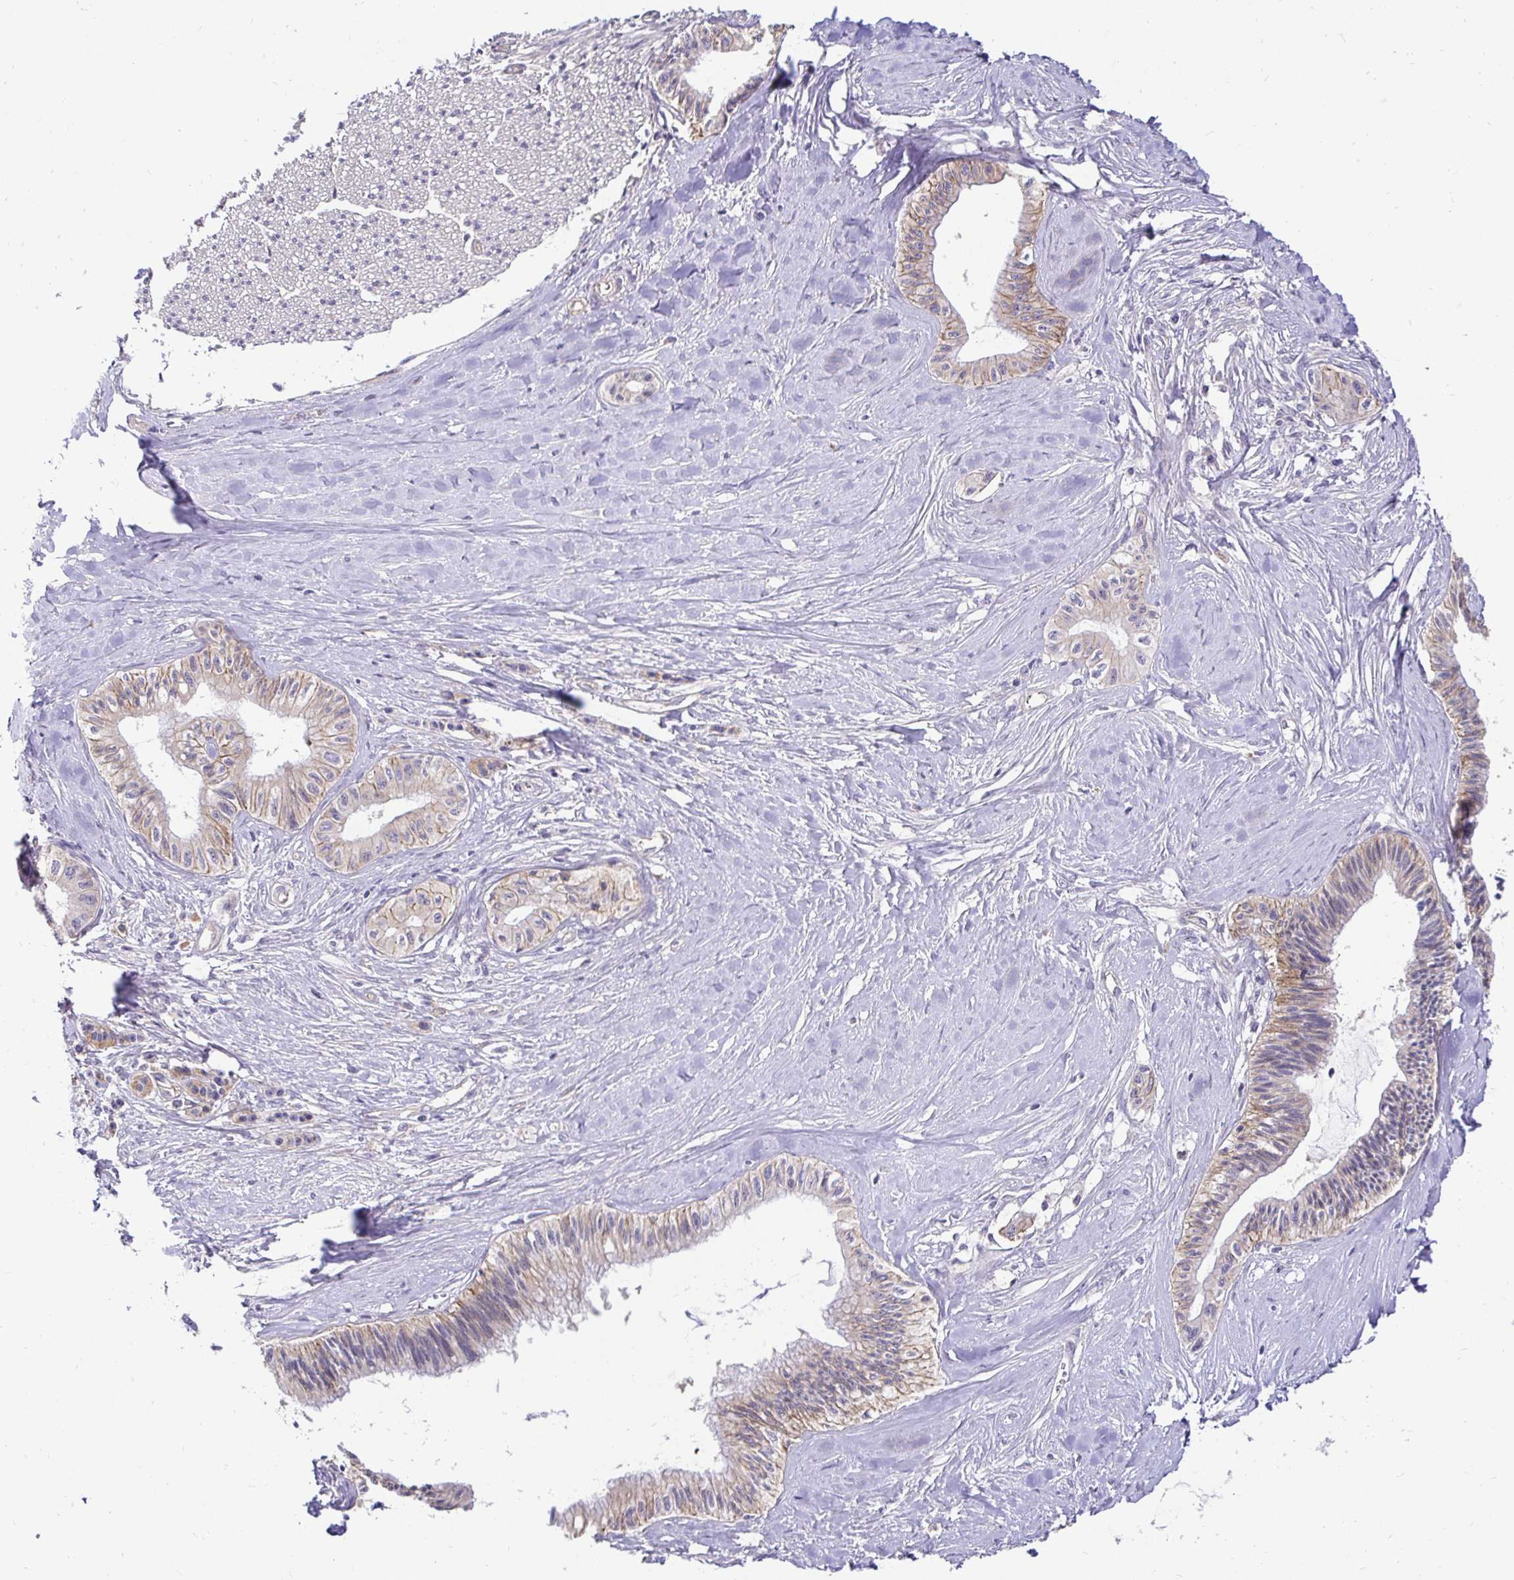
{"staining": {"intensity": "weak", "quantity": "25%-75%", "location": "cytoplasmic/membranous"}, "tissue": "pancreatic cancer", "cell_type": "Tumor cells", "image_type": "cancer", "snomed": [{"axis": "morphology", "description": "Adenocarcinoma, NOS"}, {"axis": "topography", "description": "Pancreas"}], "caption": "Weak cytoplasmic/membranous positivity is seen in about 25%-75% of tumor cells in adenocarcinoma (pancreatic).", "gene": "SLC9A1", "patient": {"sex": "male", "age": 71}}